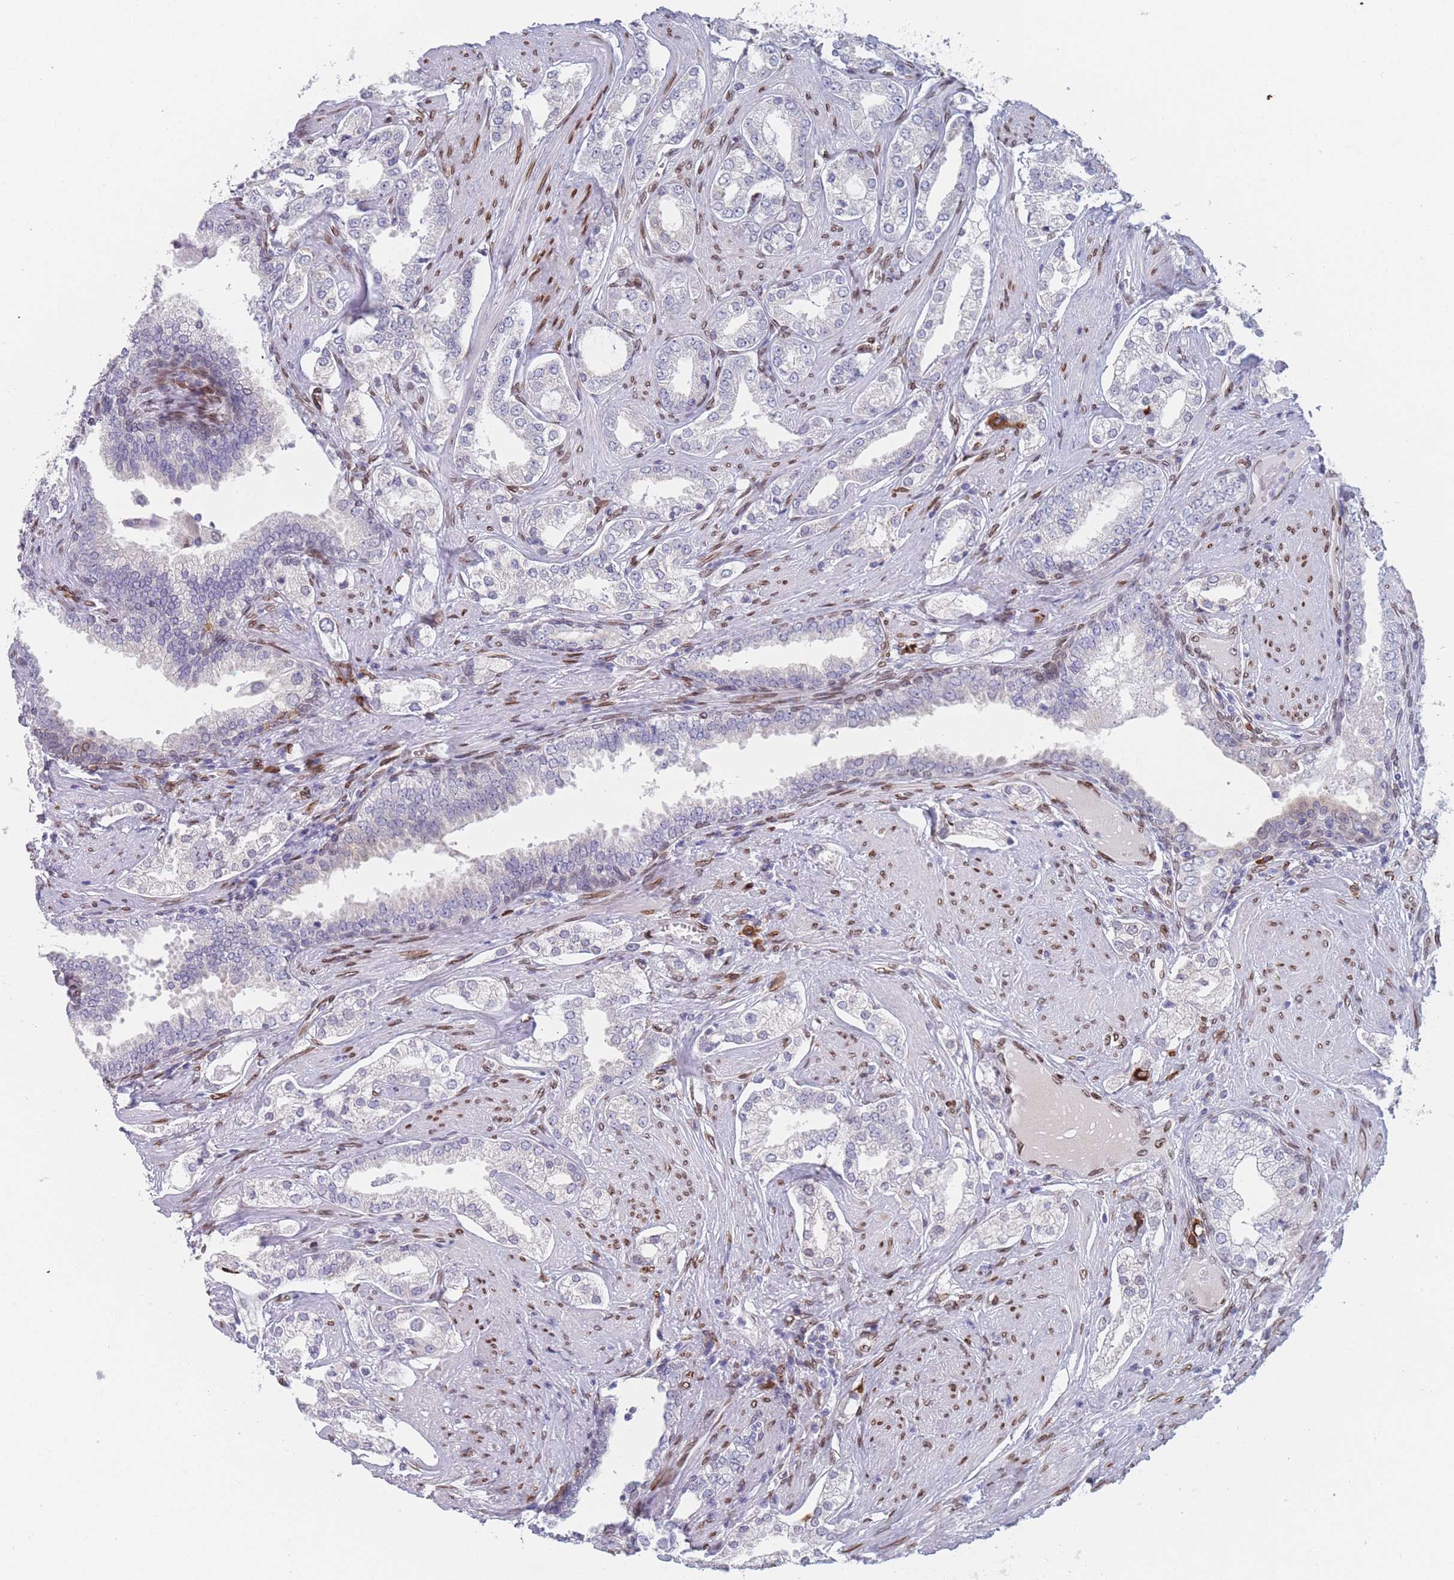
{"staining": {"intensity": "negative", "quantity": "none", "location": "none"}, "tissue": "prostate cancer", "cell_type": "Tumor cells", "image_type": "cancer", "snomed": [{"axis": "morphology", "description": "Adenocarcinoma, High grade"}, {"axis": "topography", "description": "Prostate"}], "caption": "The photomicrograph demonstrates no staining of tumor cells in prostate cancer (high-grade adenocarcinoma).", "gene": "ZBTB1", "patient": {"sex": "male", "age": 71}}